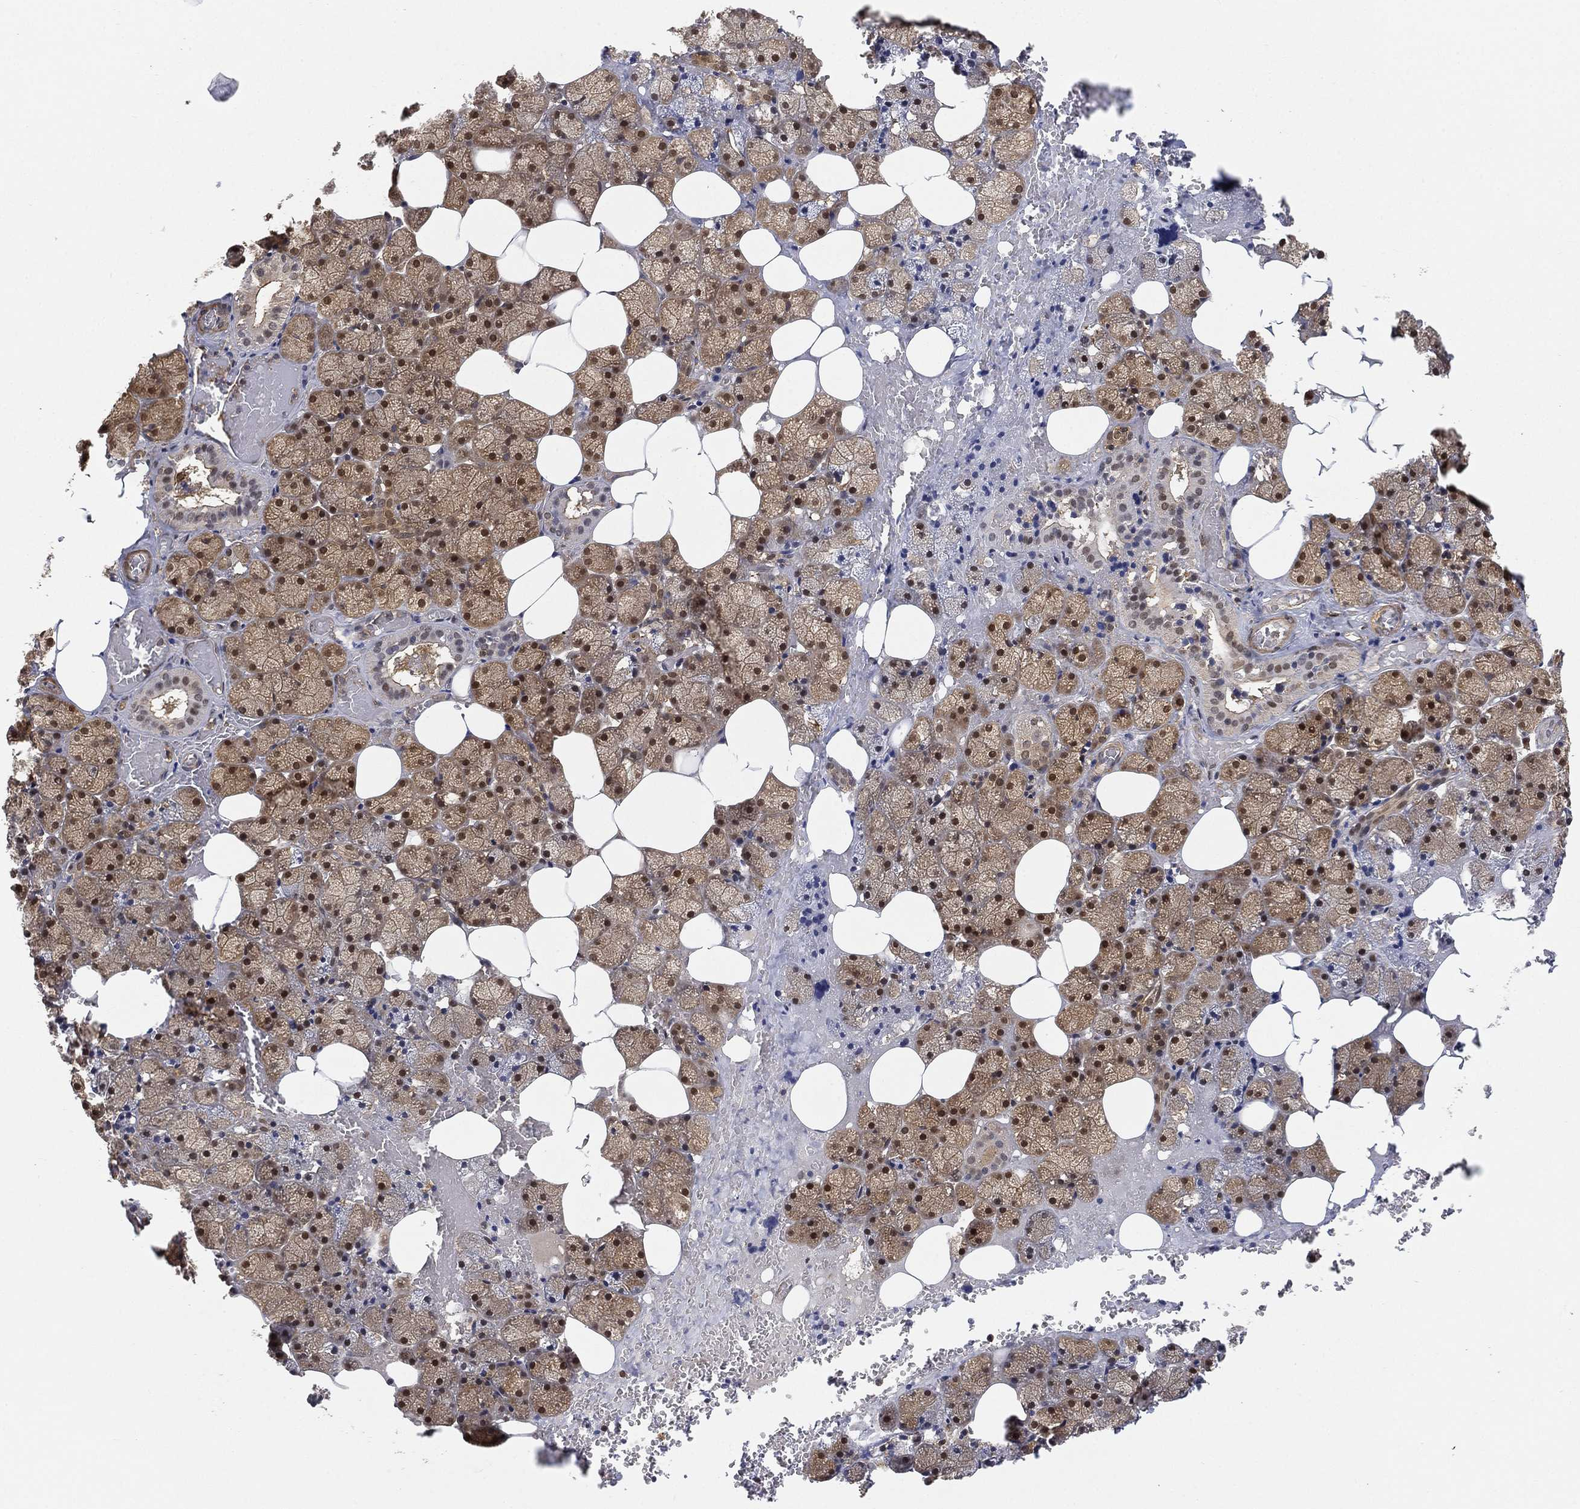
{"staining": {"intensity": "moderate", "quantity": ">75%", "location": "cytoplasmic/membranous,nuclear"}, "tissue": "salivary gland", "cell_type": "Glandular cells", "image_type": "normal", "snomed": [{"axis": "morphology", "description": "Normal tissue, NOS"}, {"axis": "topography", "description": "Salivary gland"}], "caption": "This photomicrograph reveals IHC staining of normal salivary gland, with medium moderate cytoplasmic/membranous,nuclear staining in approximately >75% of glandular cells.", "gene": "CRYL1", "patient": {"sex": "male", "age": 38}}